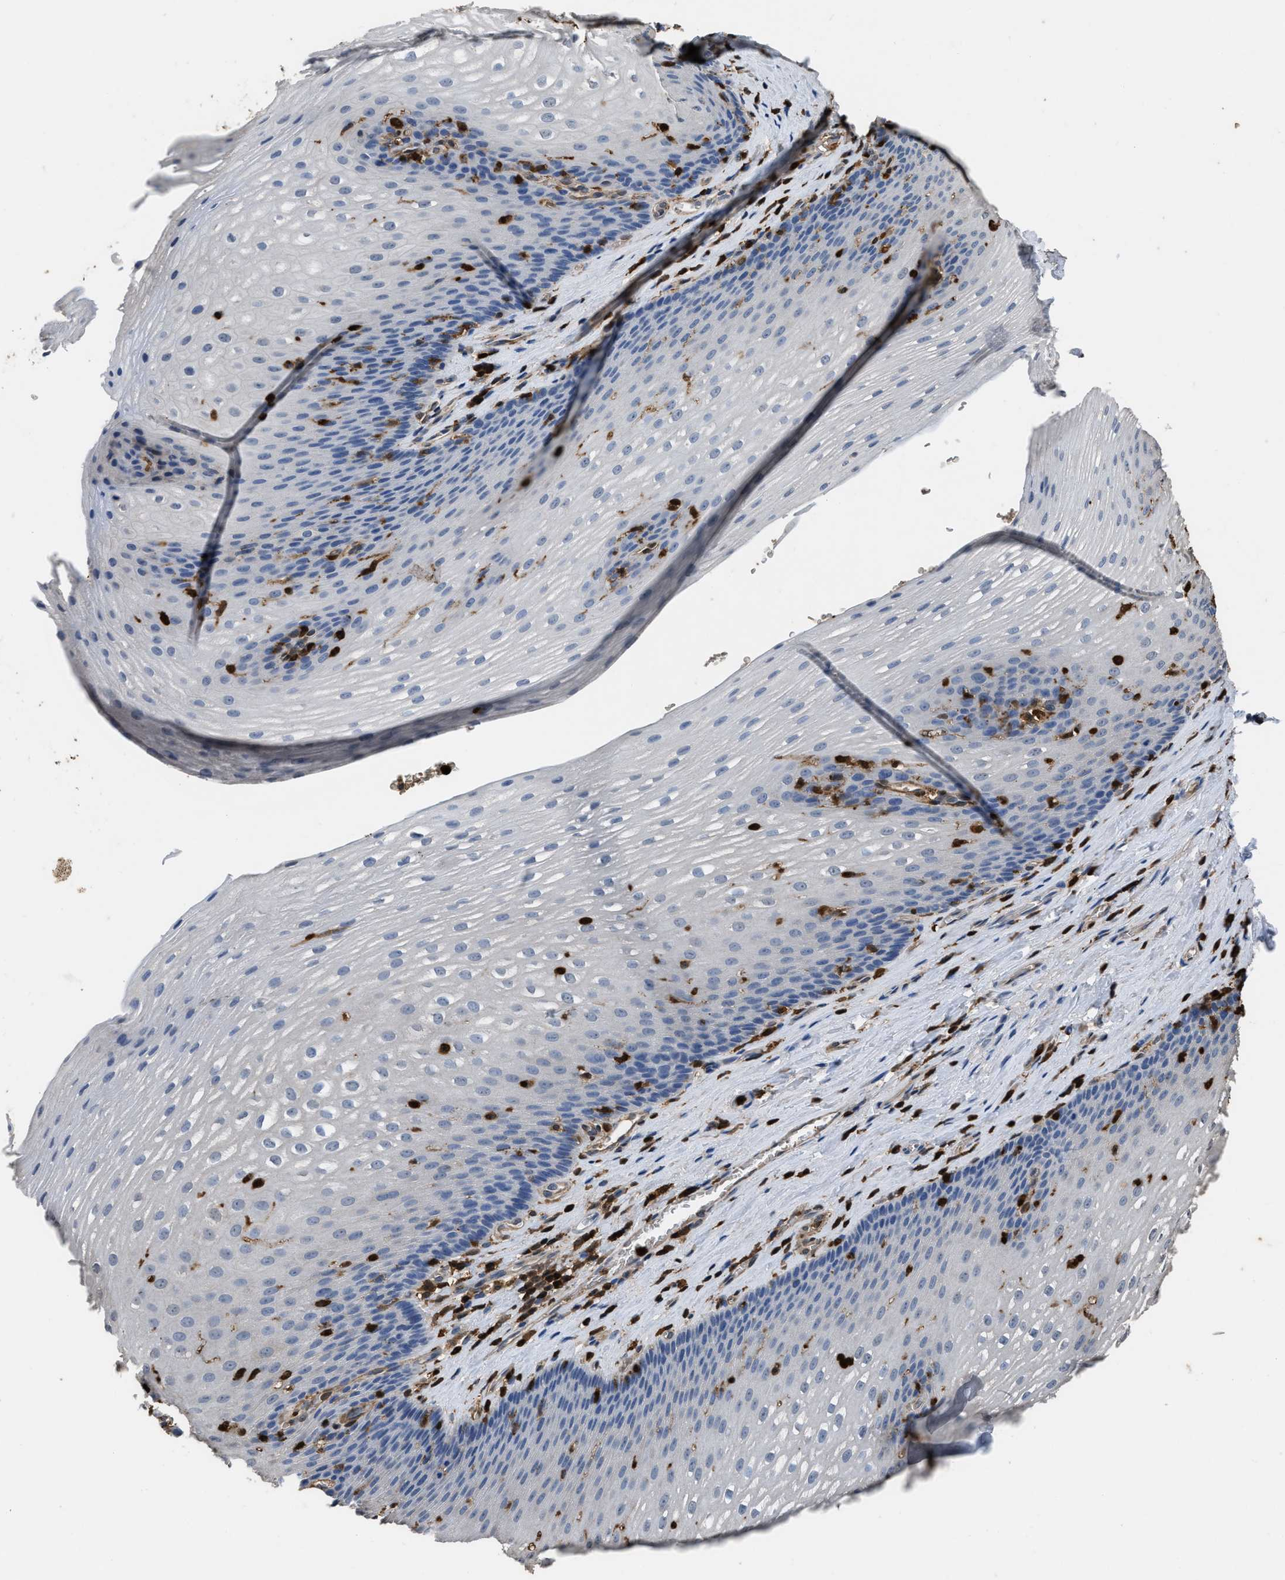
{"staining": {"intensity": "negative", "quantity": "none", "location": "none"}, "tissue": "esophagus", "cell_type": "Squamous epithelial cells", "image_type": "normal", "snomed": [{"axis": "morphology", "description": "Normal tissue, NOS"}, {"axis": "topography", "description": "Esophagus"}], "caption": "Immunohistochemistry (IHC) histopathology image of normal esophagus: esophagus stained with DAB demonstrates no significant protein staining in squamous epithelial cells.", "gene": "ARHGDIB", "patient": {"sex": "male", "age": 48}}